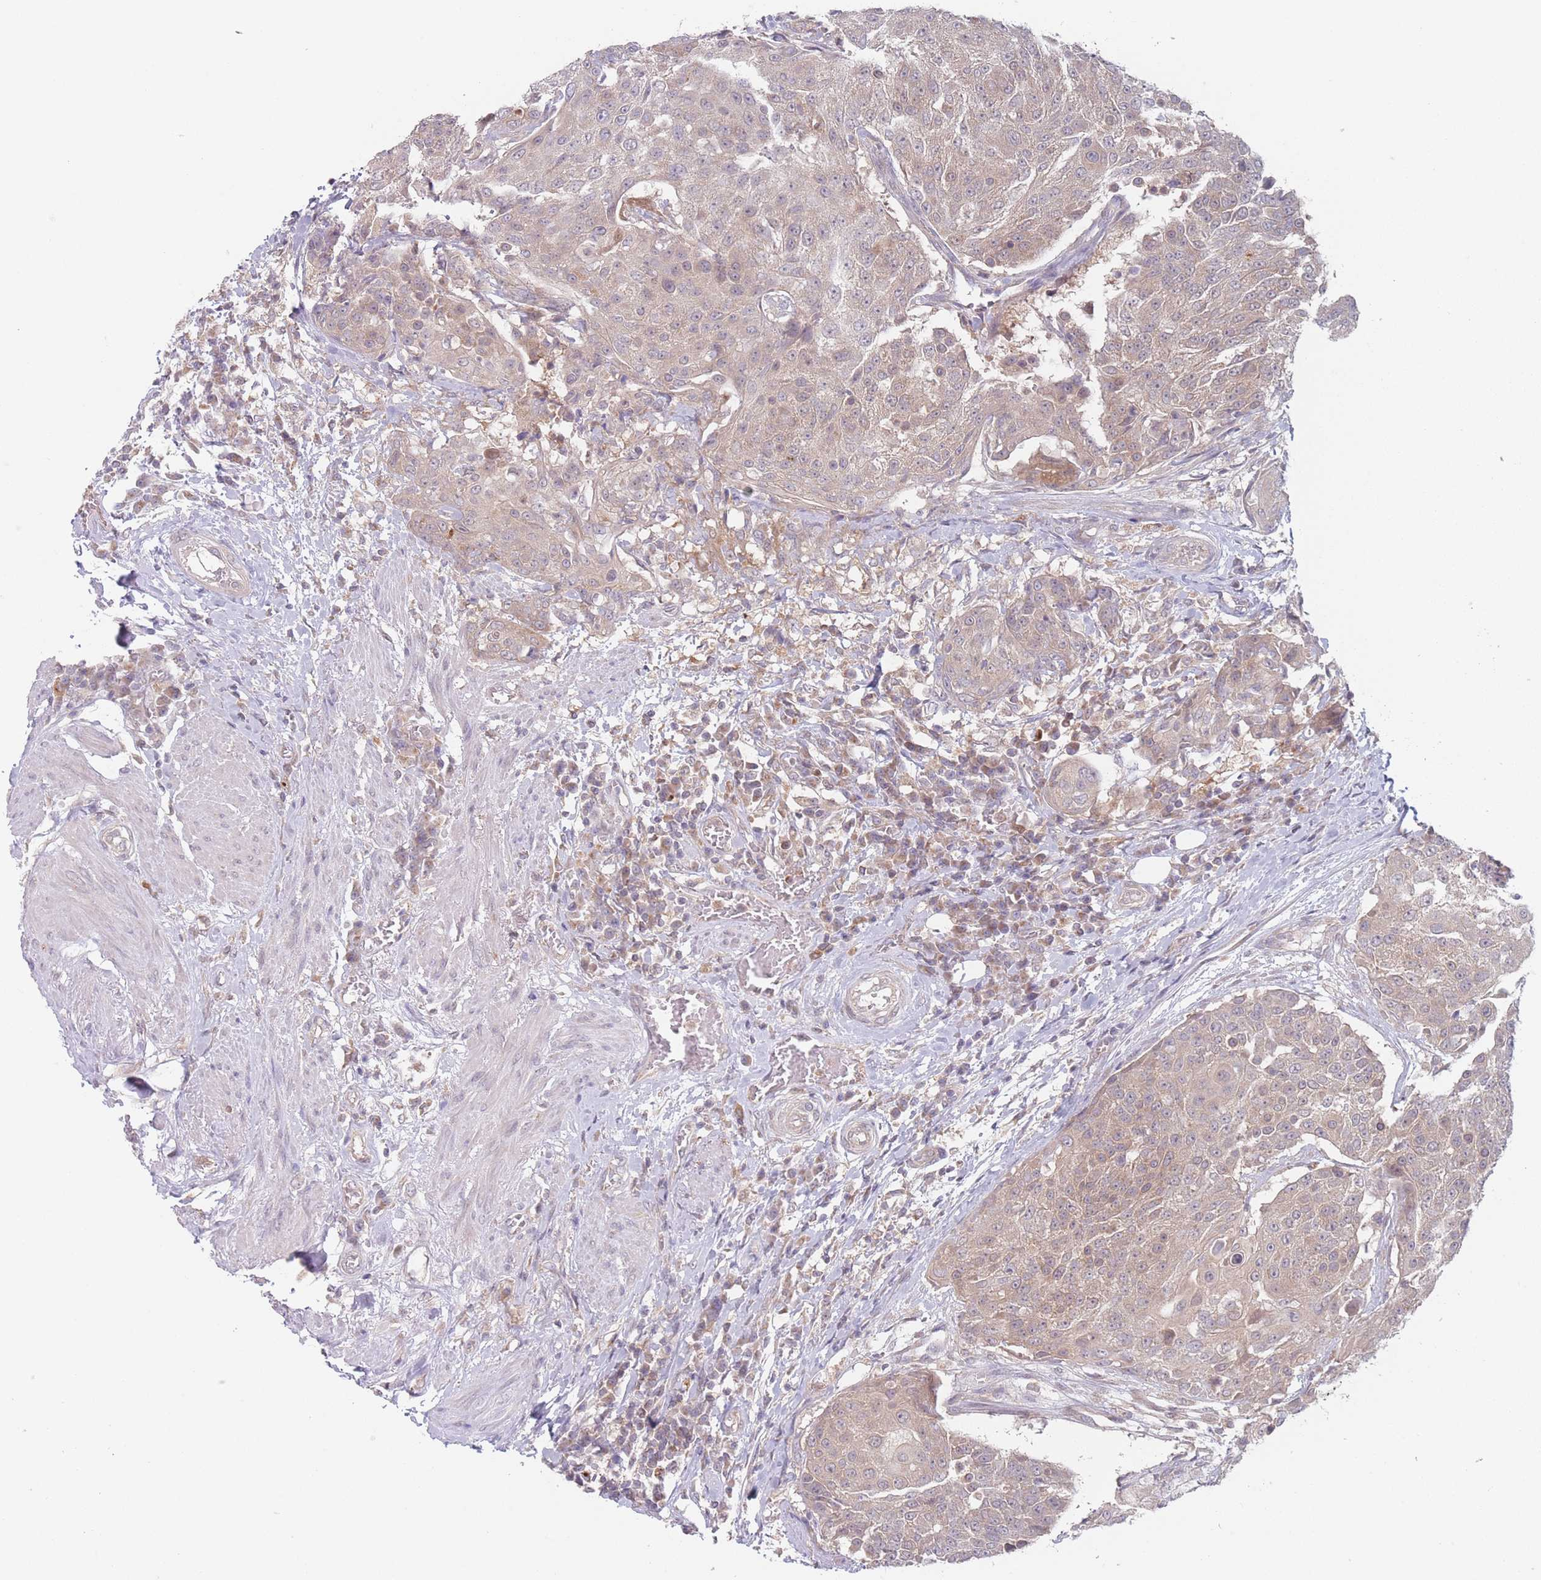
{"staining": {"intensity": "weak", "quantity": "25%-75%", "location": "cytoplasmic/membranous"}, "tissue": "urothelial cancer", "cell_type": "Tumor cells", "image_type": "cancer", "snomed": [{"axis": "morphology", "description": "Urothelial carcinoma, High grade"}, {"axis": "topography", "description": "Urinary bladder"}], "caption": "Protein analysis of urothelial carcinoma (high-grade) tissue reveals weak cytoplasmic/membranous staining in about 25%-75% of tumor cells.", "gene": "PPM1A", "patient": {"sex": "female", "age": 63}}